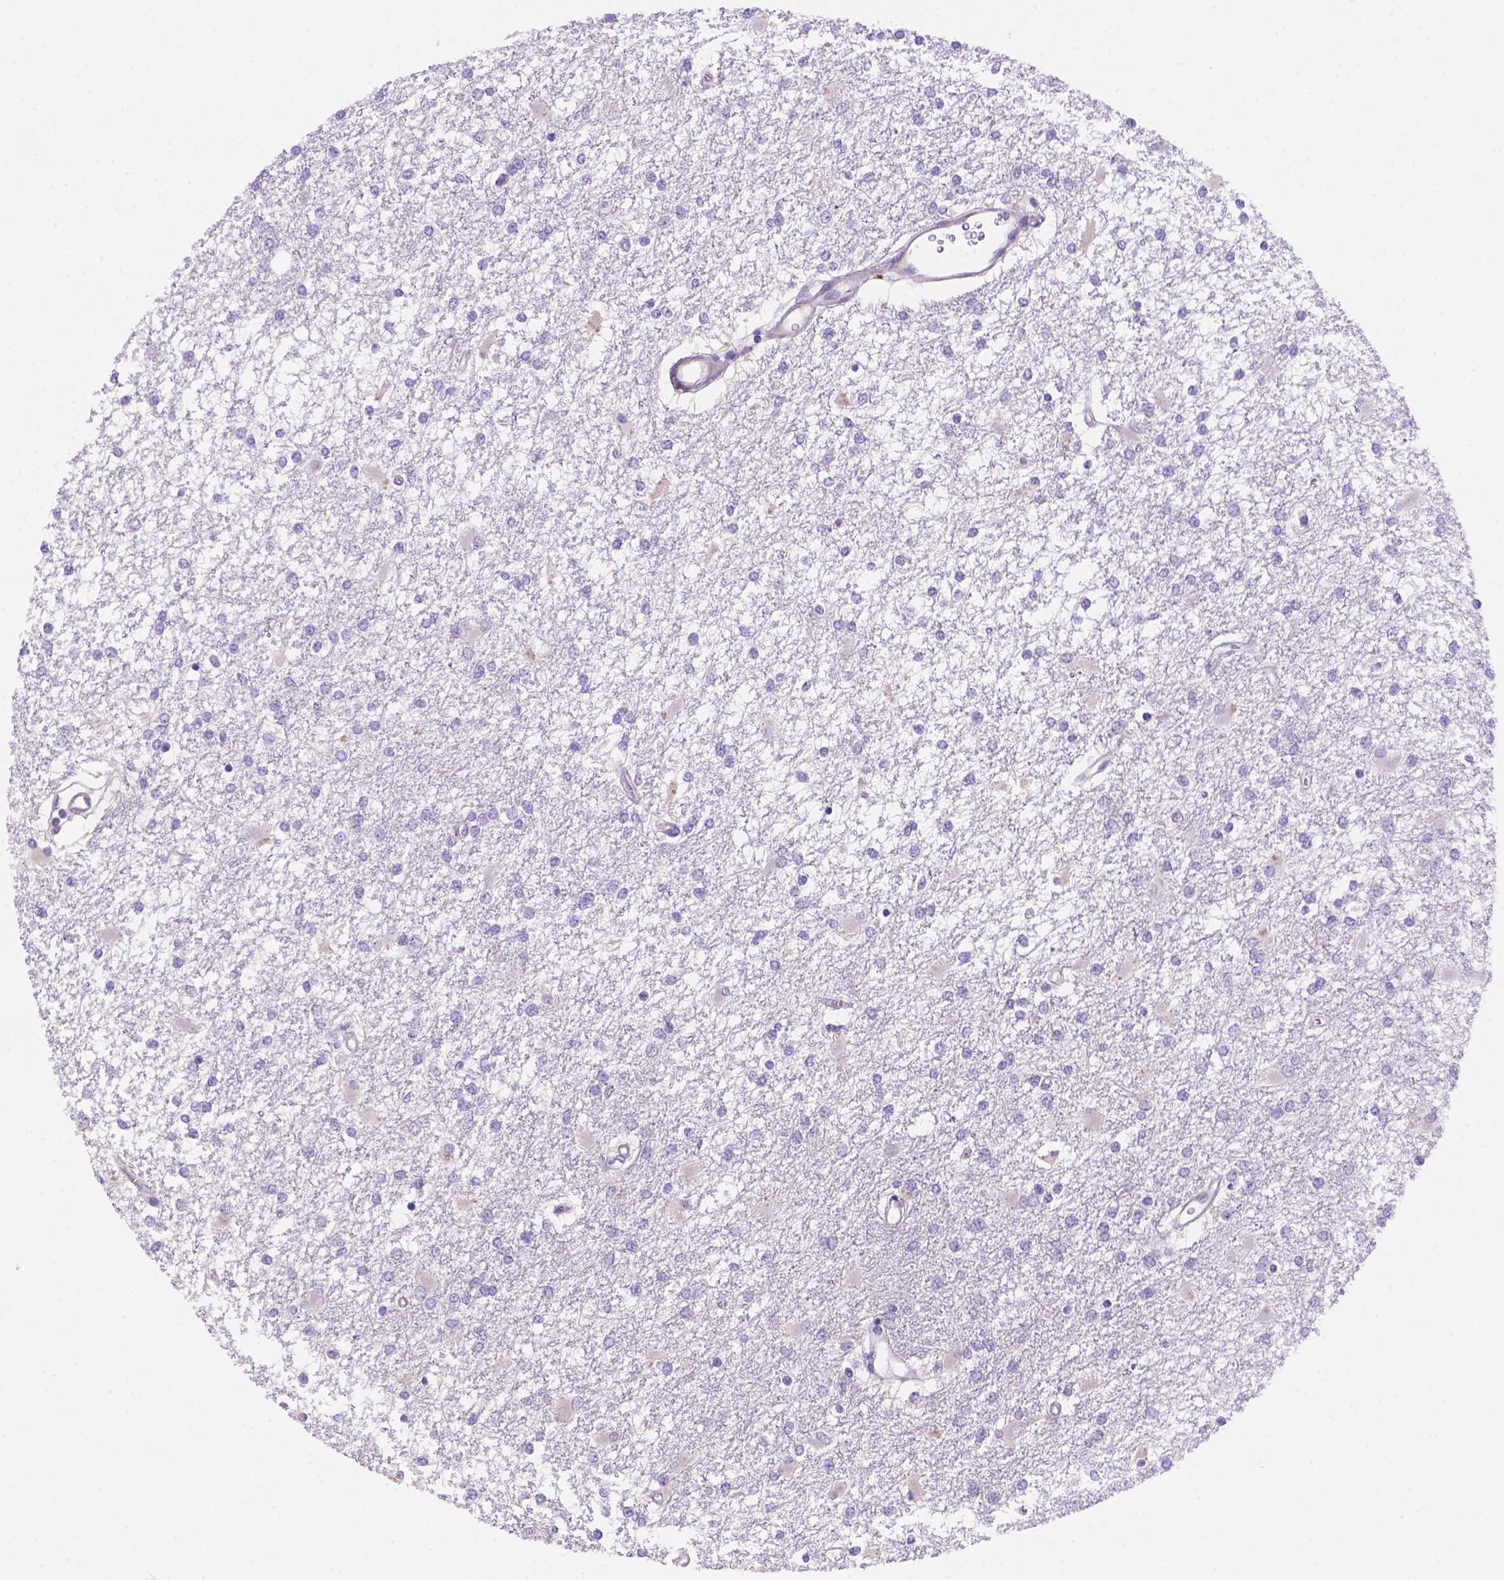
{"staining": {"intensity": "negative", "quantity": "none", "location": "none"}, "tissue": "glioma", "cell_type": "Tumor cells", "image_type": "cancer", "snomed": [{"axis": "morphology", "description": "Glioma, malignant, High grade"}, {"axis": "topography", "description": "Cerebral cortex"}], "caption": "IHC of human malignant high-grade glioma reveals no expression in tumor cells.", "gene": "NXPE2", "patient": {"sex": "male", "age": 79}}